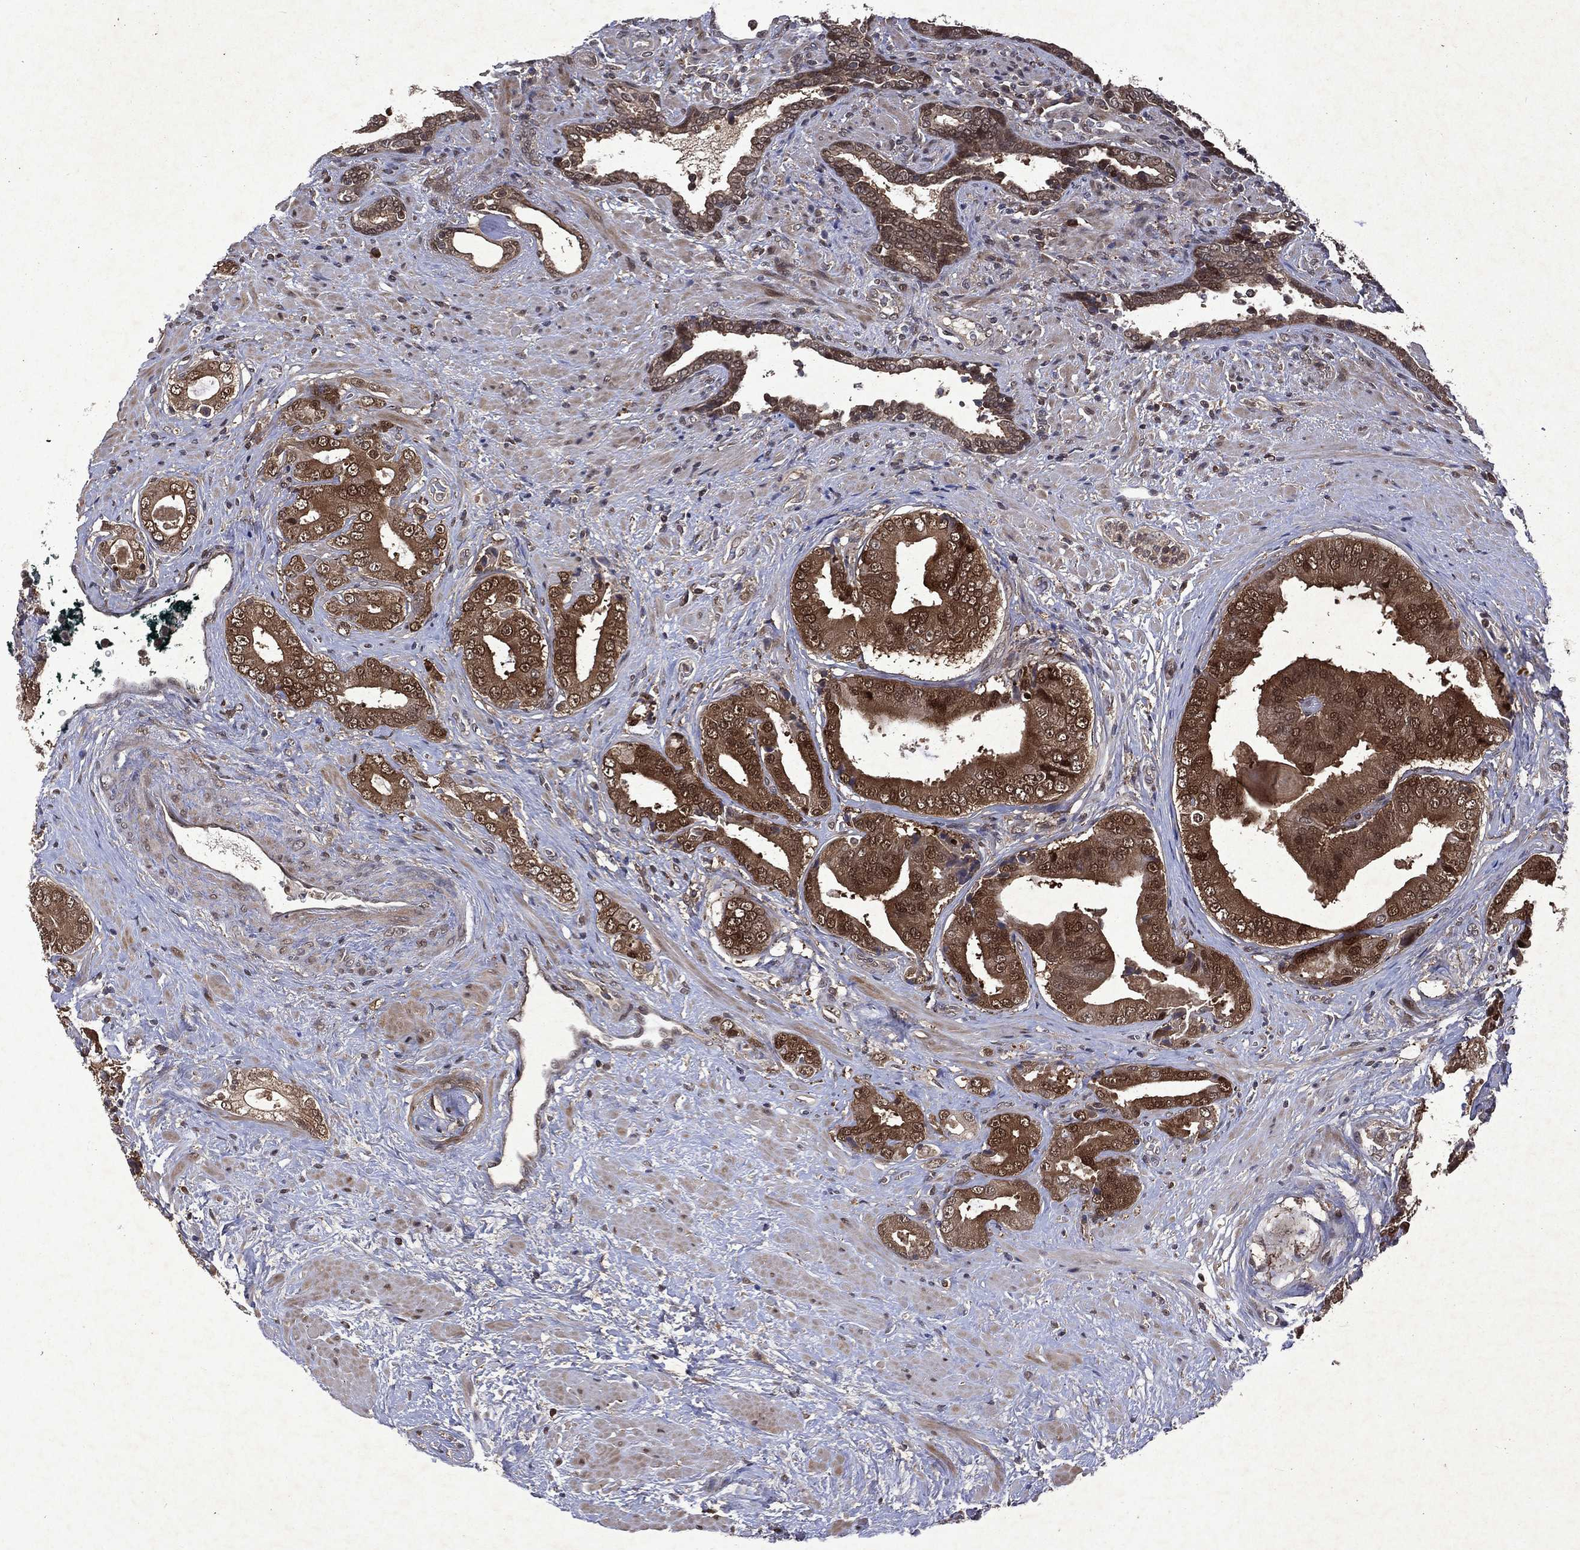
{"staining": {"intensity": "strong", "quantity": "25%-75%", "location": "cytoplasmic/membranous"}, "tissue": "prostate cancer", "cell_type": "Tumor cells", "image_type": "cancer", "snomed": [{"axis": "morphology", "description": "Adenocarcinoma, Low grade"}, {"axis": "topography", "description": "Prostate and seminal vesicle, NOS"}], "caption": "The immunohistochemical stain shows strong cytoplasmic/membranous positivity in tumor cells of prostate cancer tissue.", "gene": "MTAP", "patient": {"sex": "male", "age": 61}}